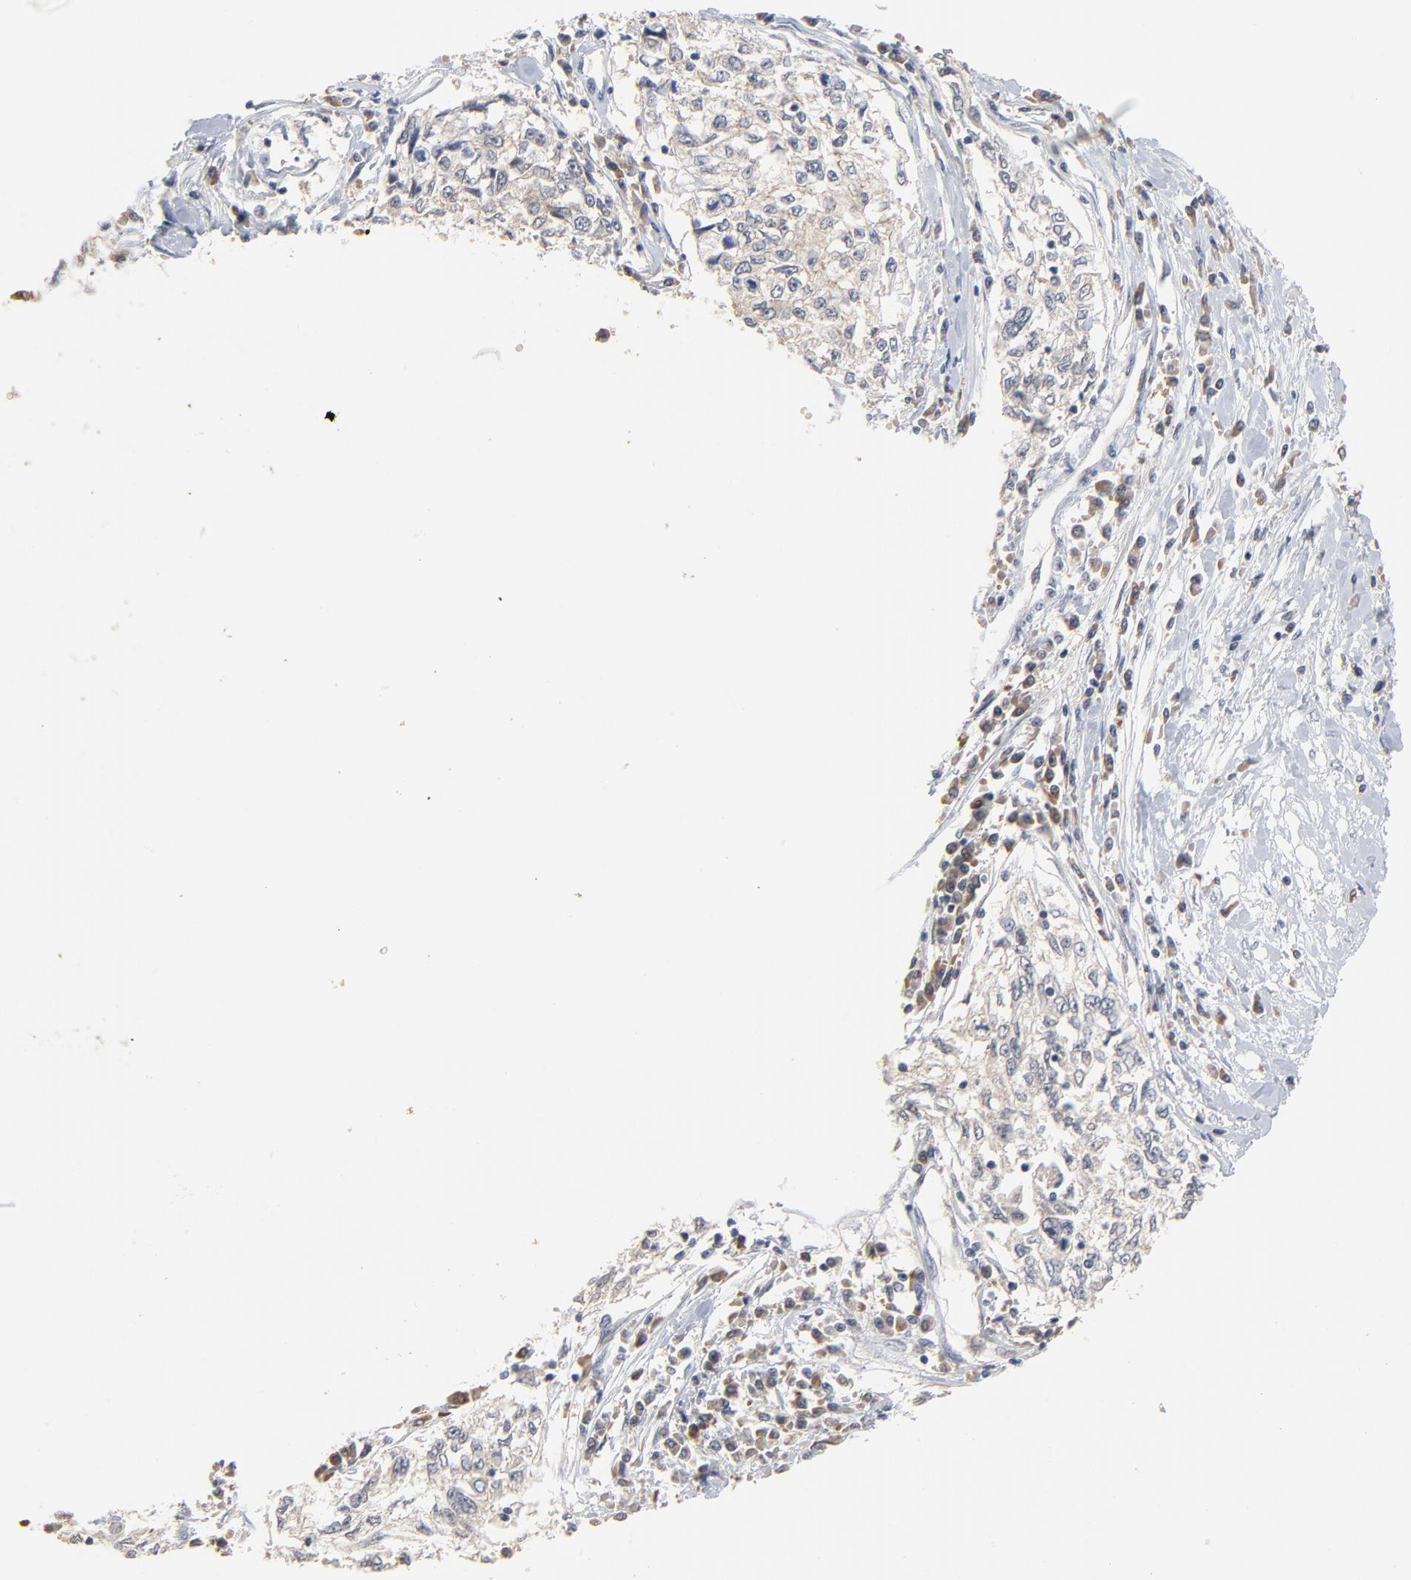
{"staining": {"intensity": "weak", "quantity": "25%-75%", "location": "cytoplasmic/membranous"}, "tissue": "cervical cancer", "cell_type": "Tumor cells", "image_type": "cancer", "snomed": [{"axis": "morphology", "description": "Normal tissue, NOS"}, {"axis": "morphology", "description": "Squamous cell carcinoma, NOS"}, {"axis": "topography", "description": "Cervix"}], "caption": "A brown stain shows weak cytoplasmic/membranous staining of a protein in cervical squamous cell carcinoma tumor cells. (Stains: DAB (3,3'-diaminobenzidine) in brown, nuclei in blue, Microscopy: brightfield microscopy at high magnification).", "gene": "EPCAM", "patient": {"sex": "female", "age": 45}}